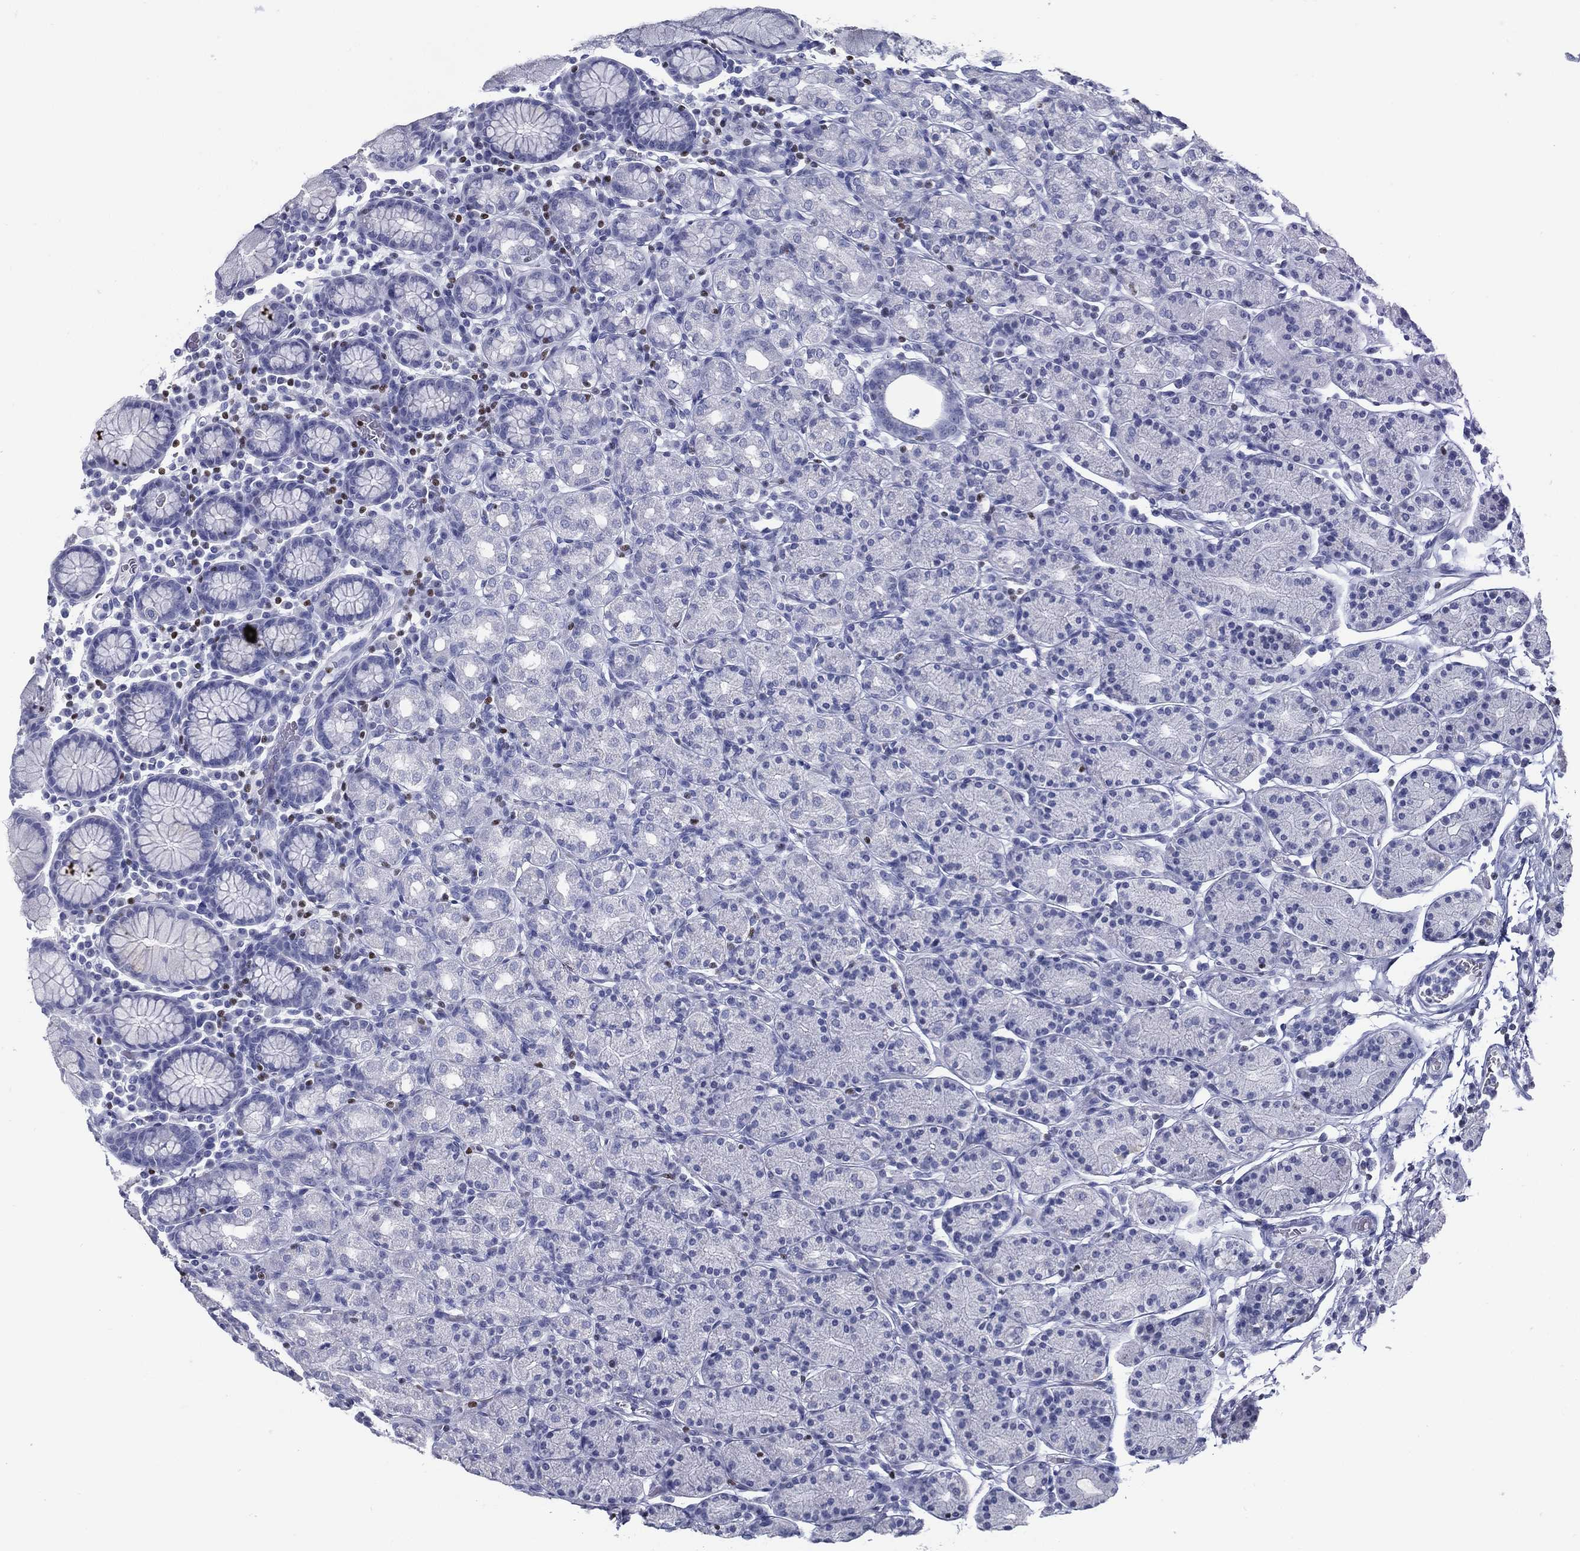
{"staining": {"intensity": "negative", "quantity": "none", "location": "none"}, "tissue": "stomach", "cell_type": "Glandular cells", "image_type": "normal", "snomed": [{"axis": "morphology", "description": "Normal tissue, NOS"}, {"axis": "topography", "description": "Stomach, upper"}, {"axis": "topography", "description": "Stomach"}], "caption": "Immunohistochemical staining of normal human stomach shows no significant staining in glandular cells.", "gene": "PYHIN1", "patient": {"sex": "male", "age": 62}}